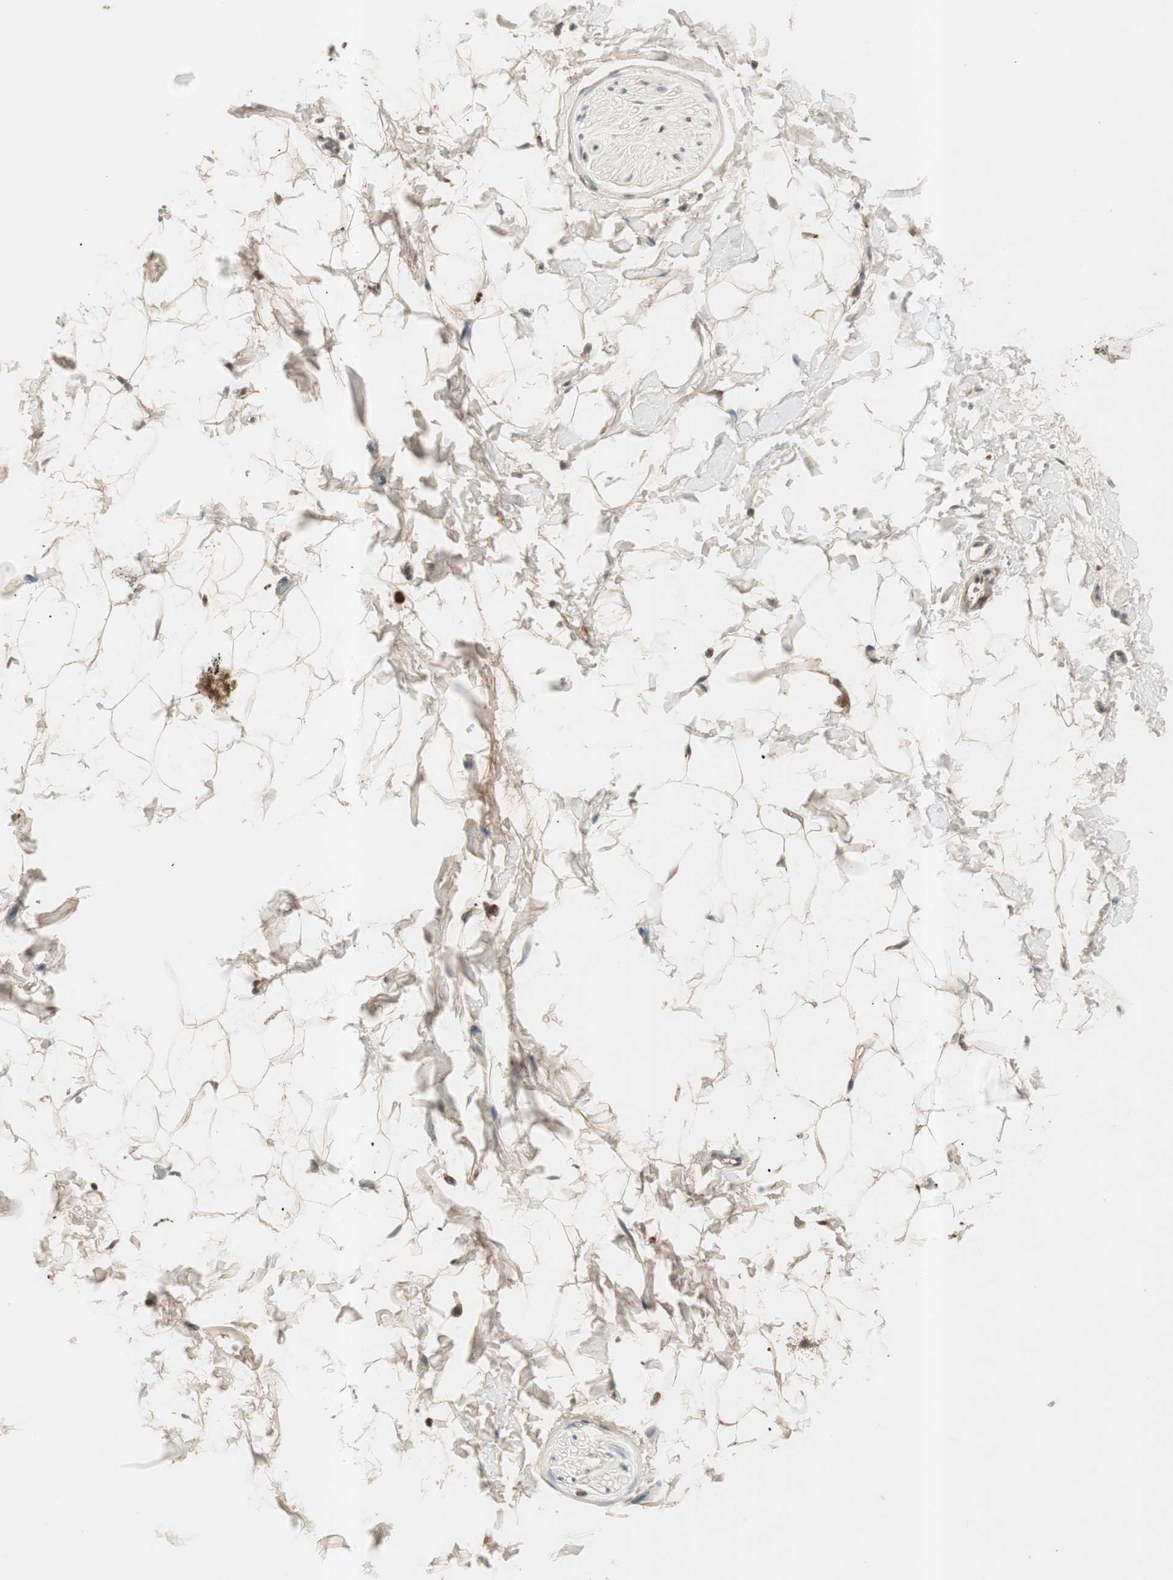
{"staining": {"intensity": "weak", "quantity": ">75%", "location": "cytoplasmic/membranous"}, "tissue": "adipose tissue", "cell_type": "Adipocytes", "image_type": "normal", "snomed": [{"axis": "morphology", "description": "Normal tissue, NOS"}, {"axis": "topography", "description": "Soft tissue"}], "caption": "The photomicrograph shows a brown stain indicating the presence of a protein in the cytoplasmic/membranous of adipocytes in adipose tissue.", "gene": "NFRKB", "patient": {"sex": "male", "age": 72}}